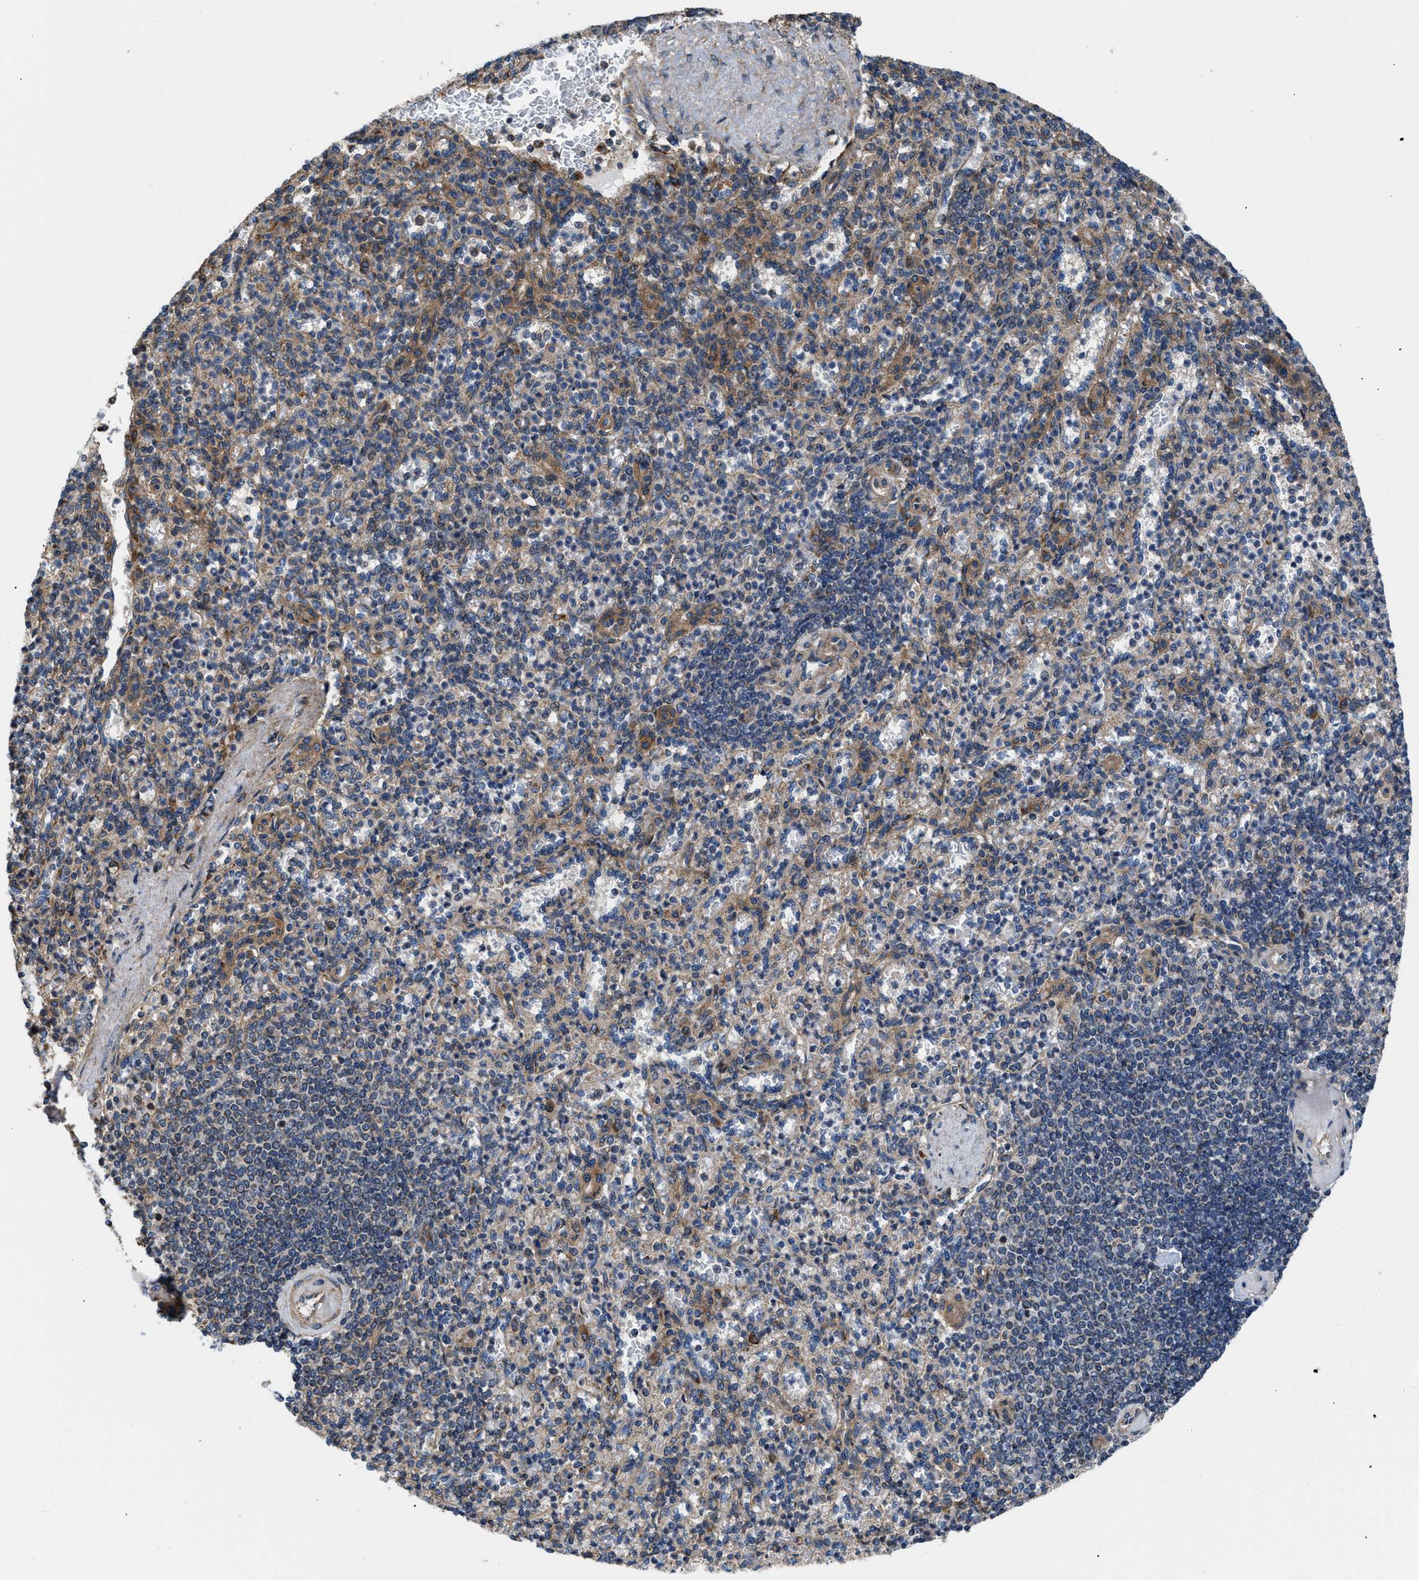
{"staining": {"intensity": "weak", "quantity": "<25%", "location": "cytoplasmic/membranous"}, "tissue": "spleen", "cell_type": "Cells in red pulp", "image_type": "normal", "snomed": [{"axis": "morphology", "description": "Normal tissue, NOS"}, {"axis": "topography", "description": "Spleen"}], "caption": "Micrograph shows no significant protein positivity in cells in red pulp of normal spleen.", "gene": "CEP128", "patient": {"sex": "female", "age": 74}}